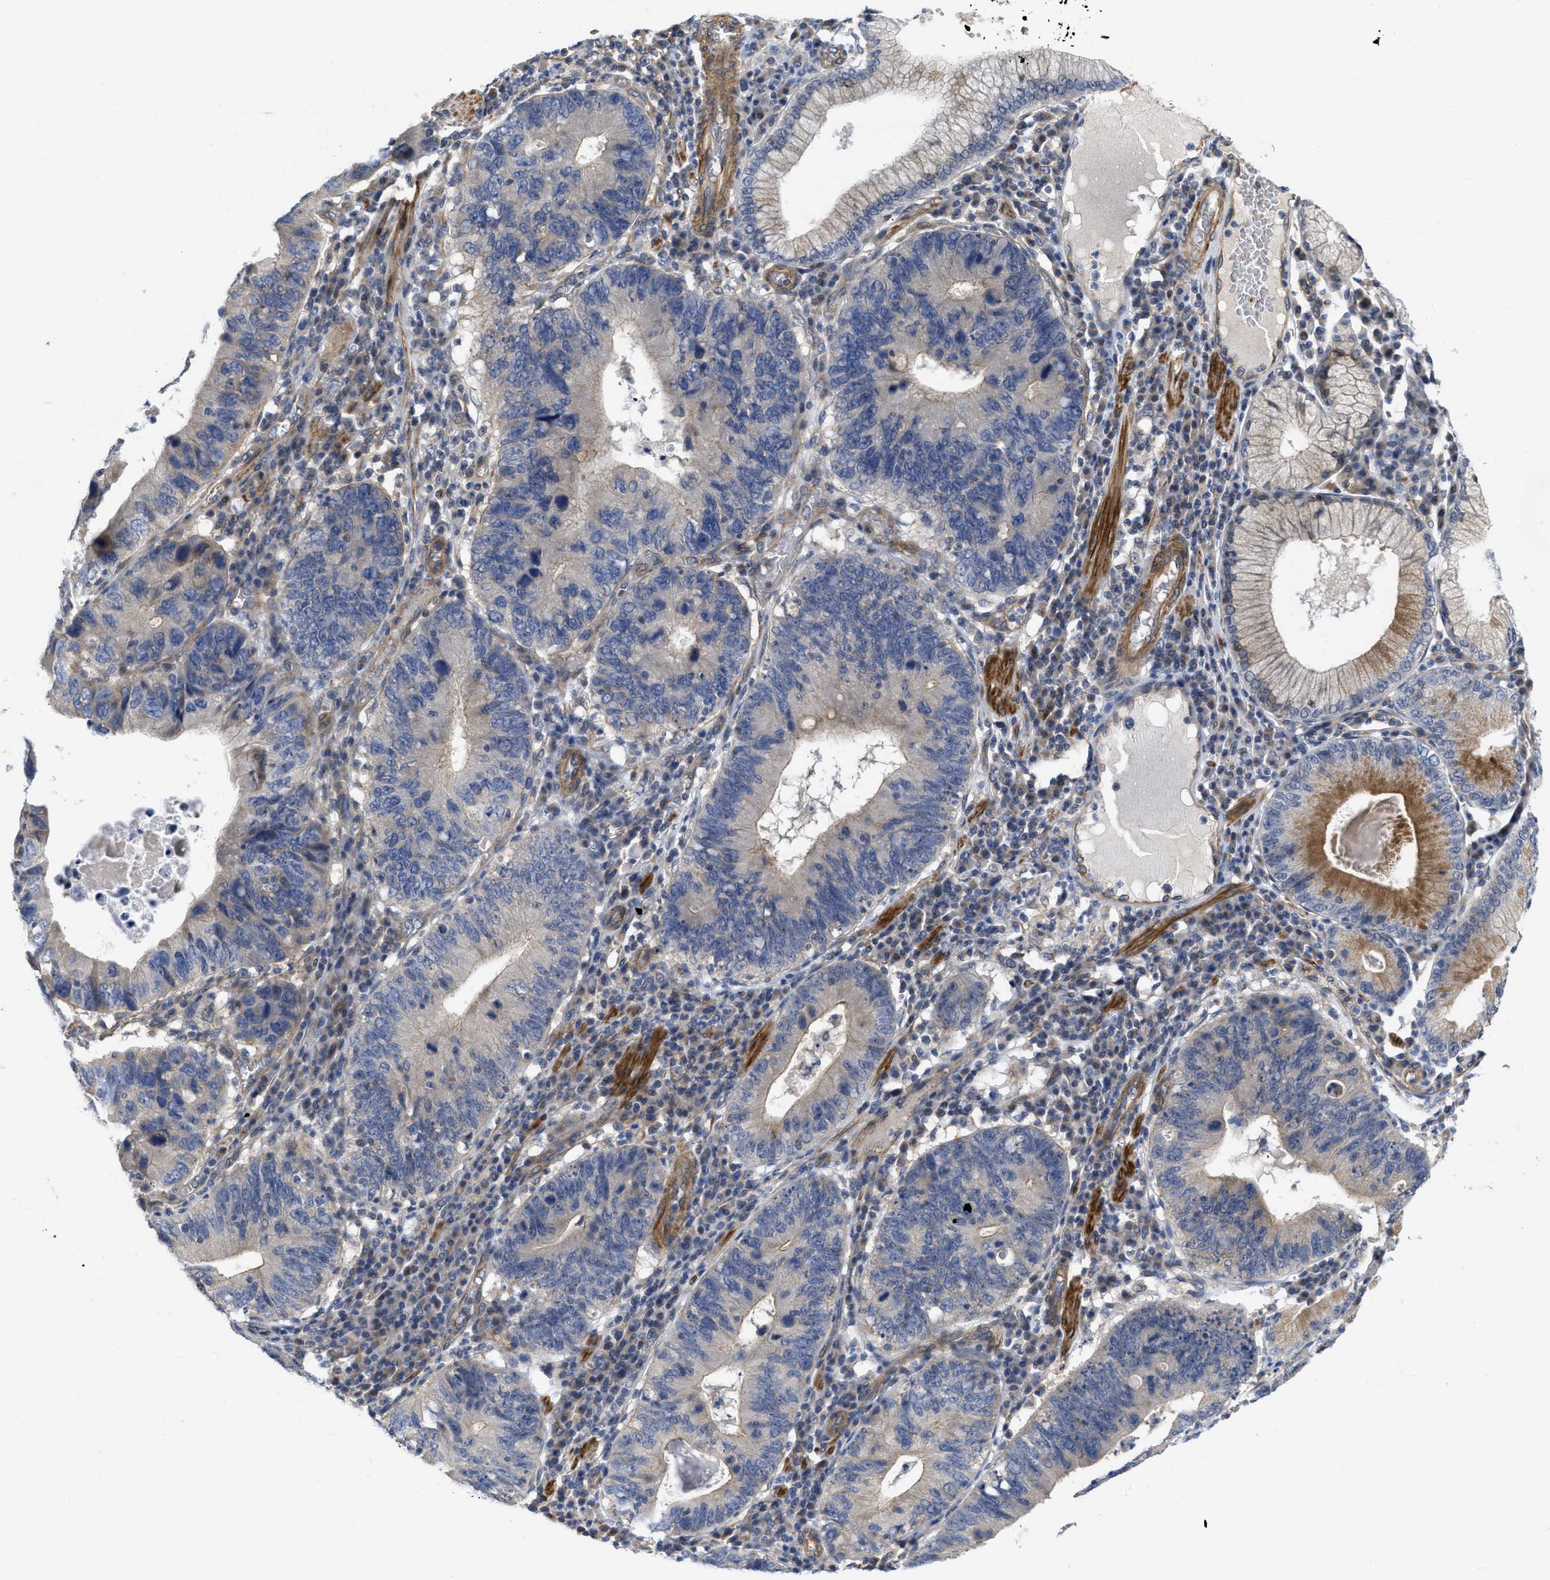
{"staining": {"intensity": "weak", "quantity": "<25%", "location": "cytoplasmic/membranous"}, "tissue": "stomach cancer", "cell_type": "Tumor cells", "image_type": "cancer", "snomed": [{"axis": "morphology", "description": "Adenocarcinoma, NOS"}, {"axis": "topography", "description": "Stomach"}], "caption": "This is an immunohistochemistry image of stomach cancer (adenocarcinoma). There is no staining in tumor cells.", "gene": "ARHGEF26", "patient": {"sex": "male", "age": 59}}